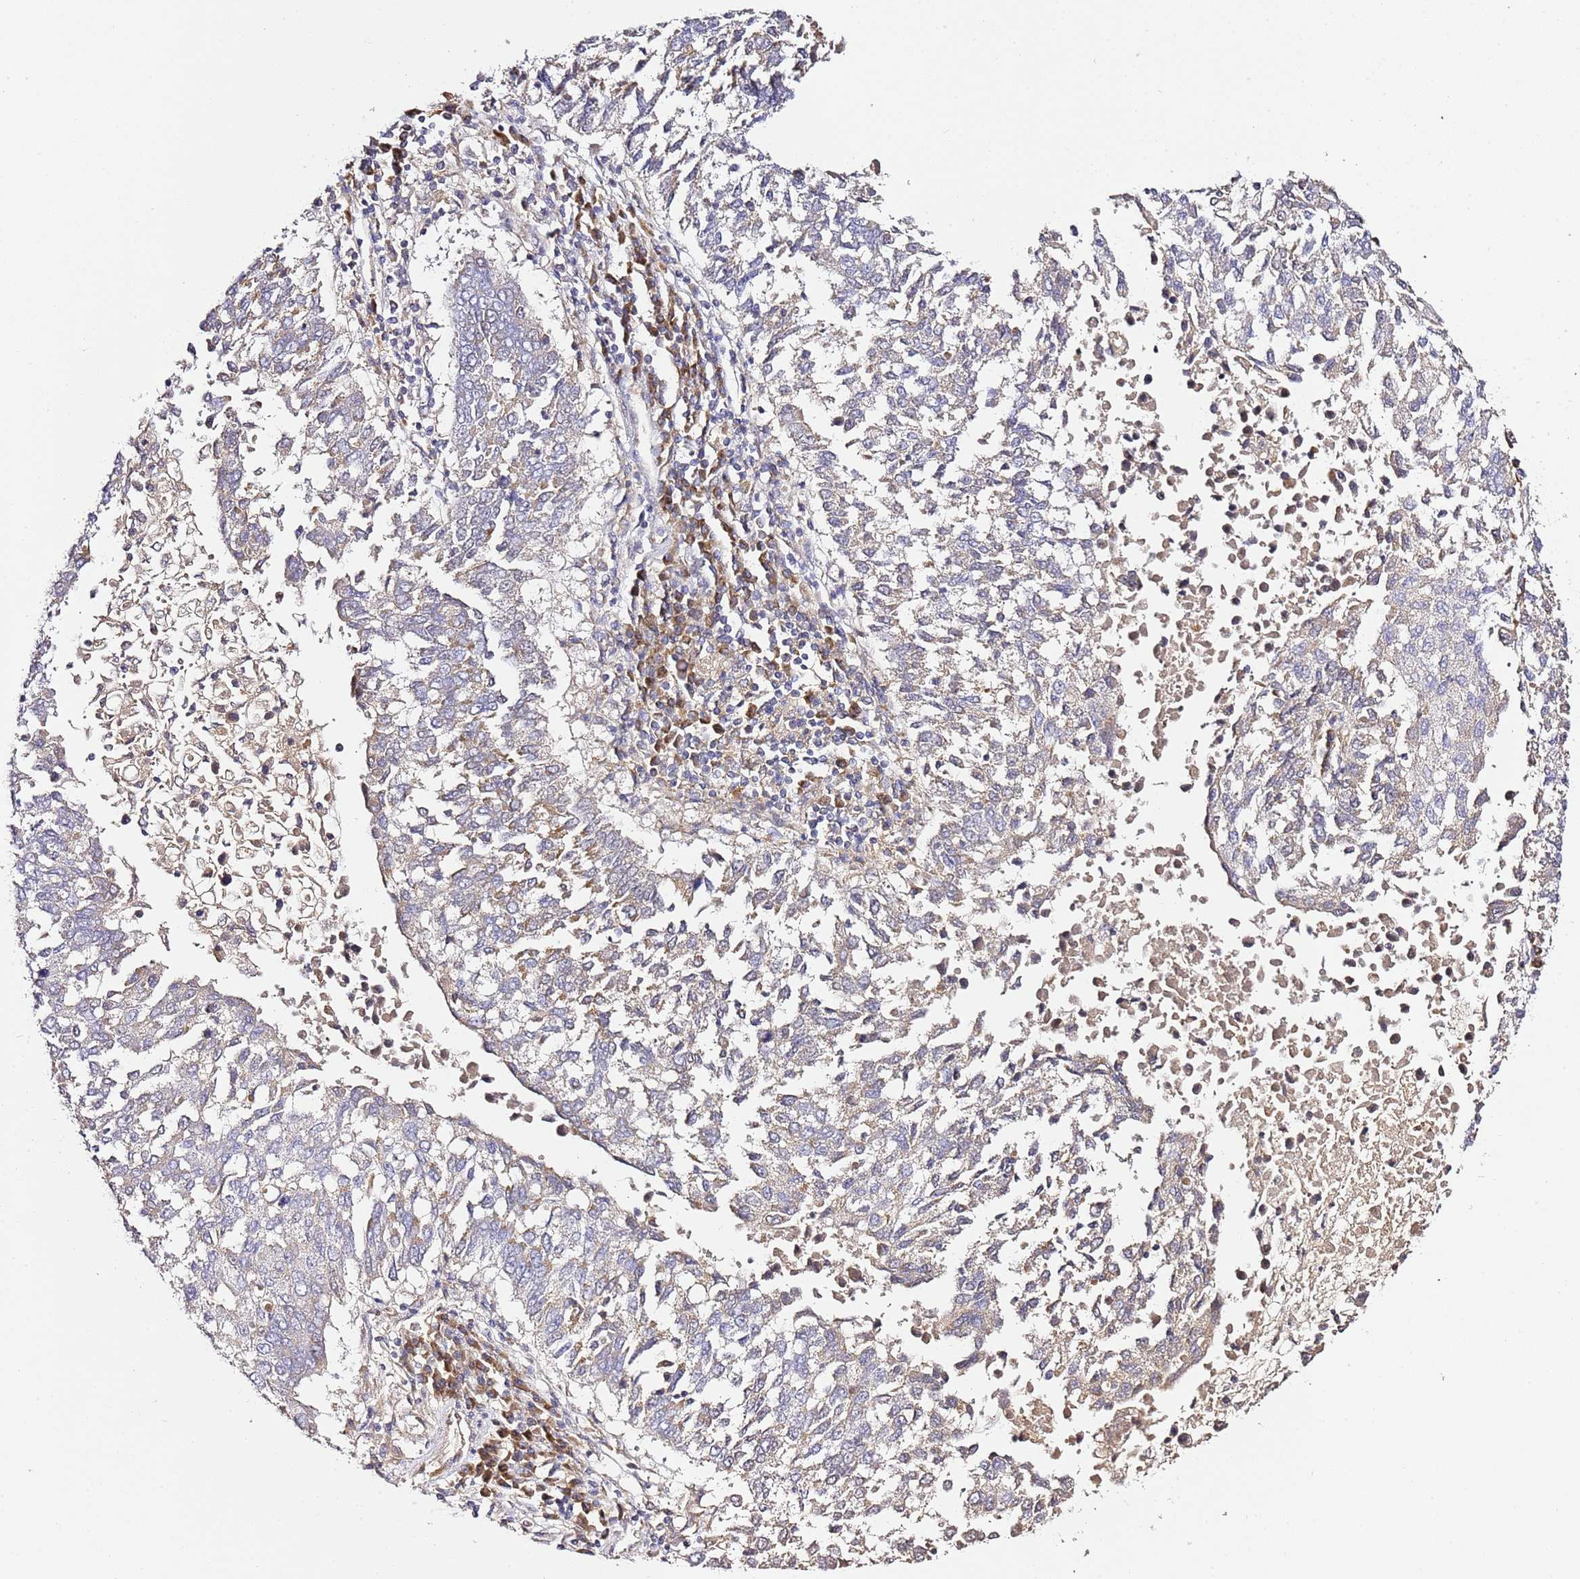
{"staining": {"intensity": "weak", "quantity": "<25%", "location": "cytoplasmic/membranous"}, "tissue": "lung cancer", "cell_type": "Tumor cells", "image_type": "cancer", "snomed": [{"axis": "morphology", "description": "Squamous cell carcinoma, NOS"}, {"axis": "topography", "description": "Lung"}], "caption": "Tumor cells show no significant protein staining in lung cancer.", "gene": "OR2B11", "patient": {"sex": "male", "age": 73}}